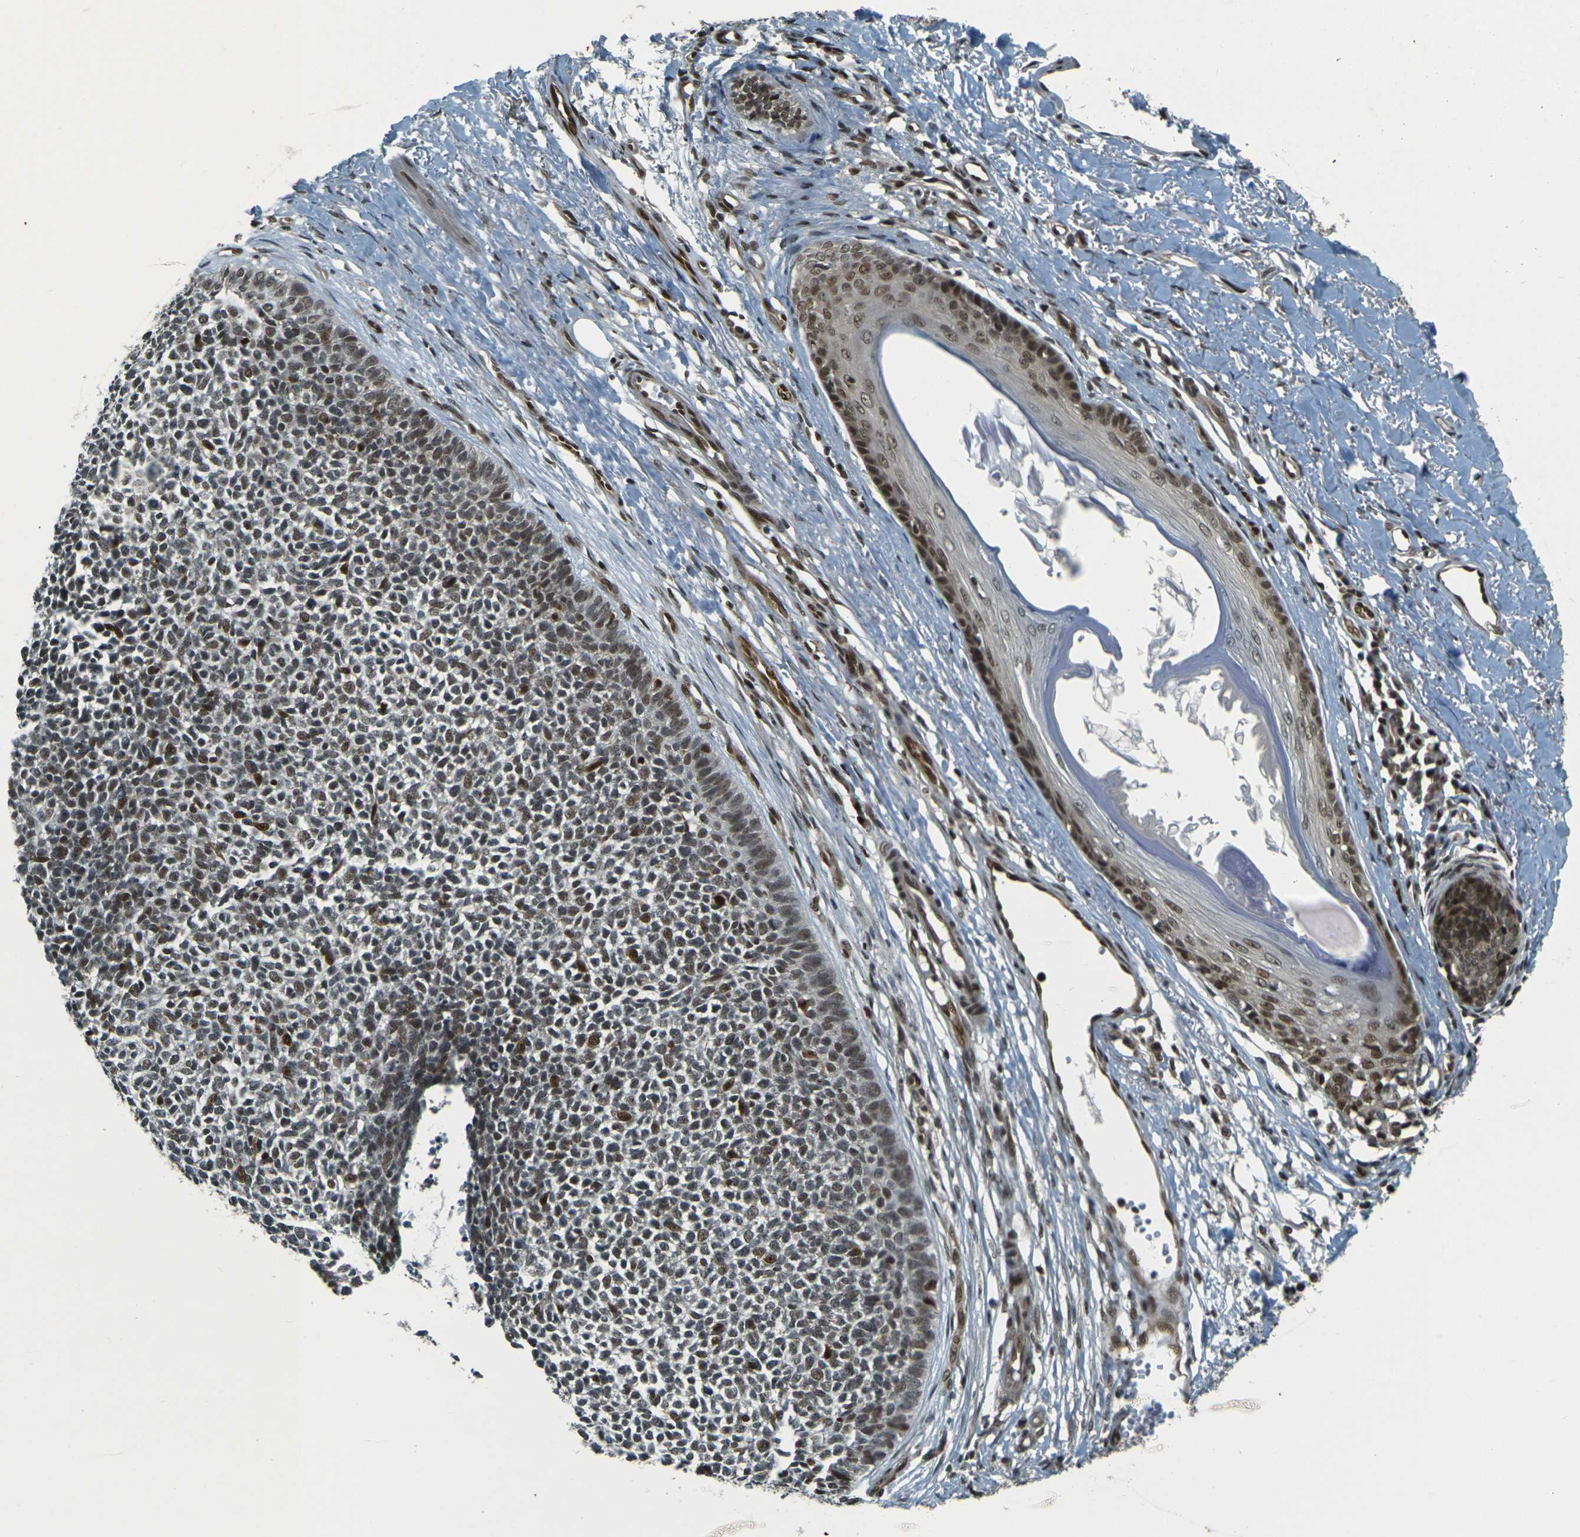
{"staining": {"intensity": "strong", "quantity": ">75%", "location": "nuclear"}, "tissue": "skin cancer", "cell_type": "Tumor cells", "image_type": "cancer", "snomed": [{"axis": "morphology", "description": "Basal cell carcinoma"}, {"axis": "topography", "description": "Skin"}], "caption": "Immunohistochemistry histopathology image of neoplastic tissue: skin basal cell carcinoma stained using IHC displays high levels of strong protein expression localized specifically in the nuclear of tumor cells, appearing as a nuclear brown color.", "gene": "NHEJ1", "patient": {"sex": "female", "age": 84}}